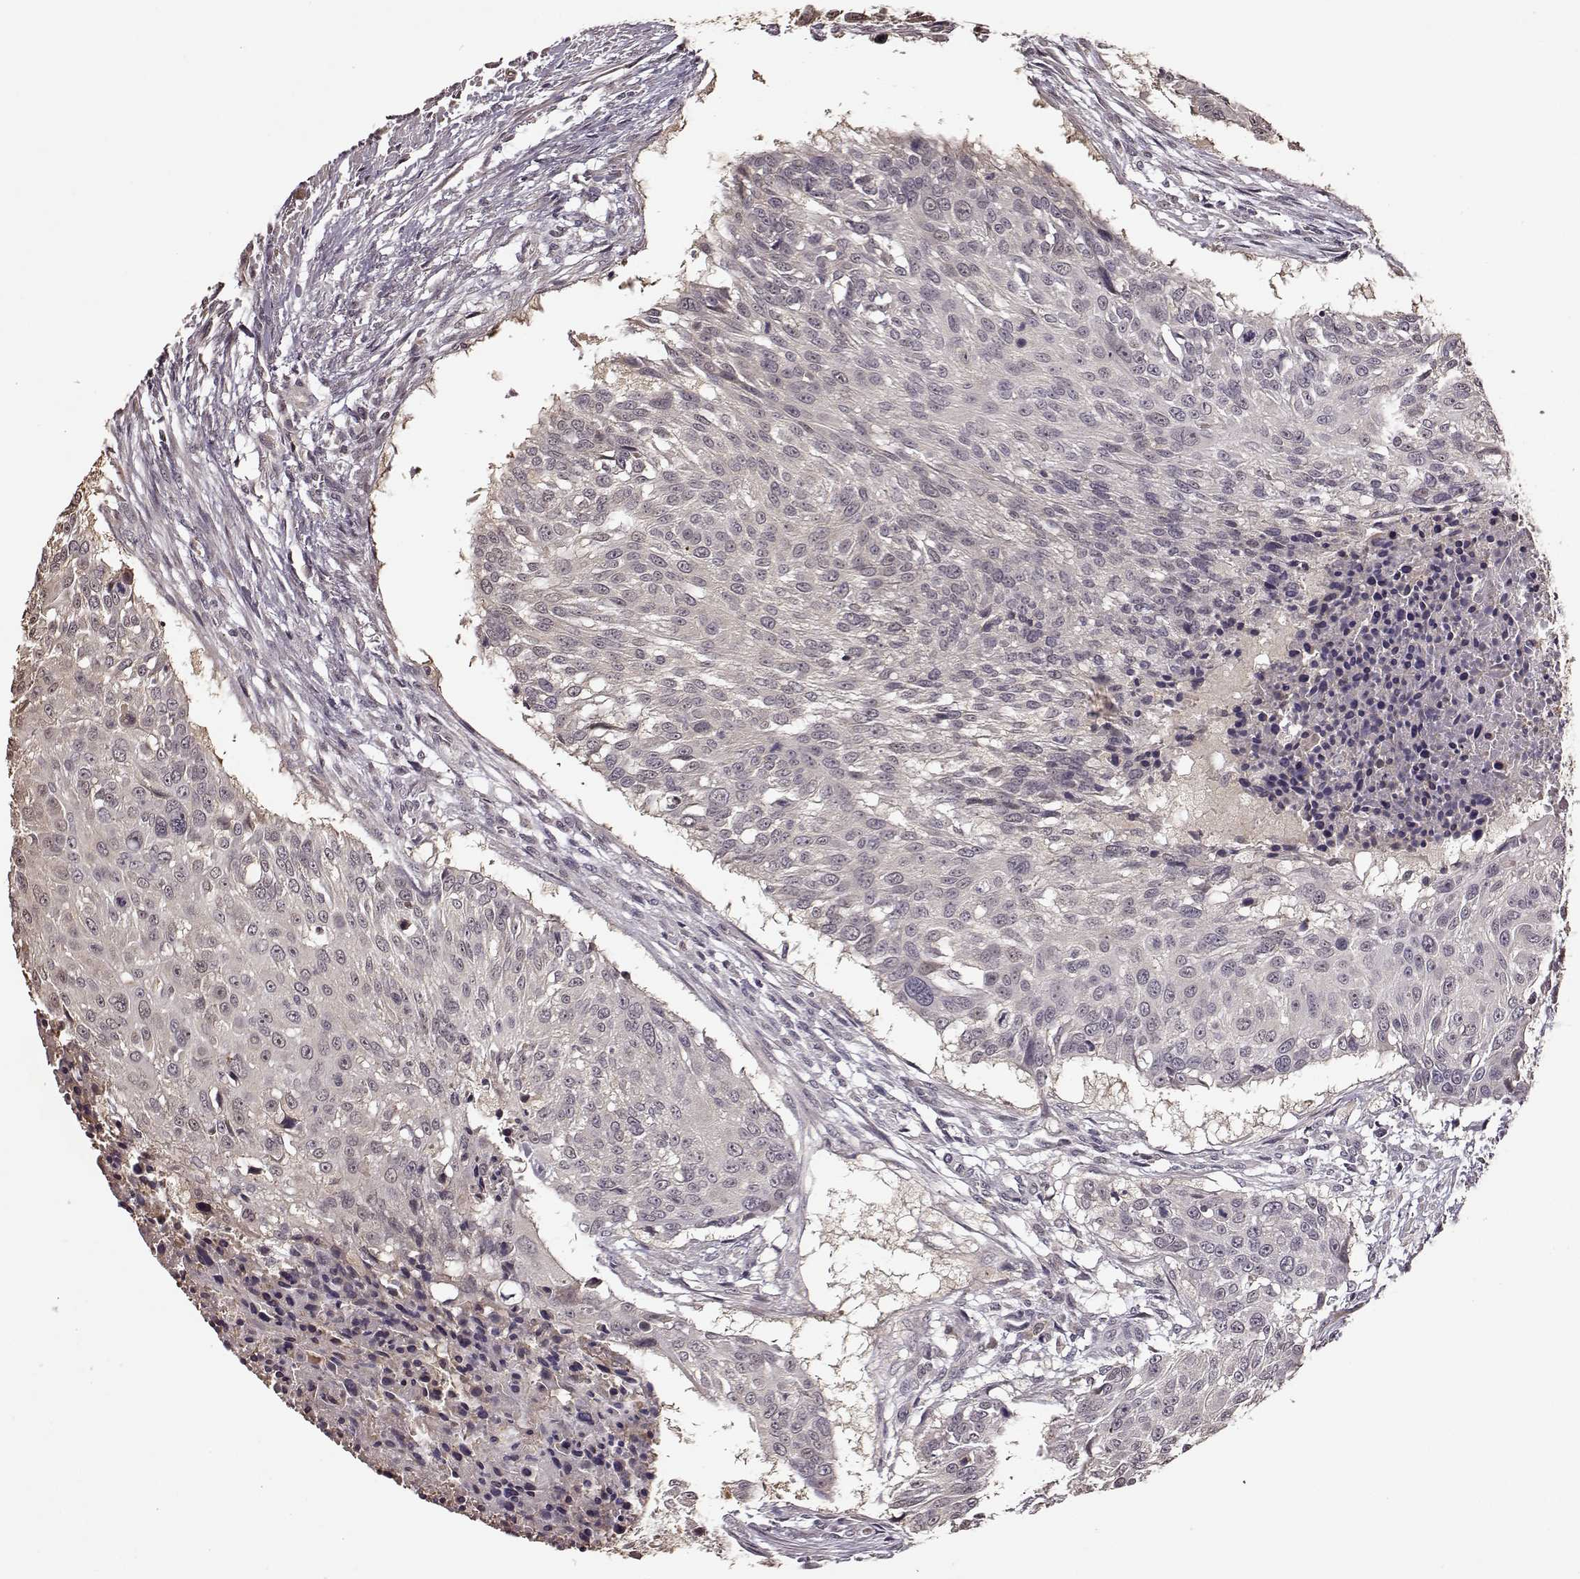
{"staining": {"intensity": "negative", "quantity": "none", "location": "none"}, "tissue": "urothelial cancer", "cell_type": "Tumor cells", "image_type": "cancer", "snomed": [{"axis": "morphology", "description": "Urothelial carcinoma, NOS"}, {"axis": "topography", "description": "Urinary bladder"}], "caption": "This is a micrograph of IHC staining of urothelial cancer, which shows no staining in tumor cells.", "gene": "CRB1", "patient": {"sex": "male", "age": 55}}